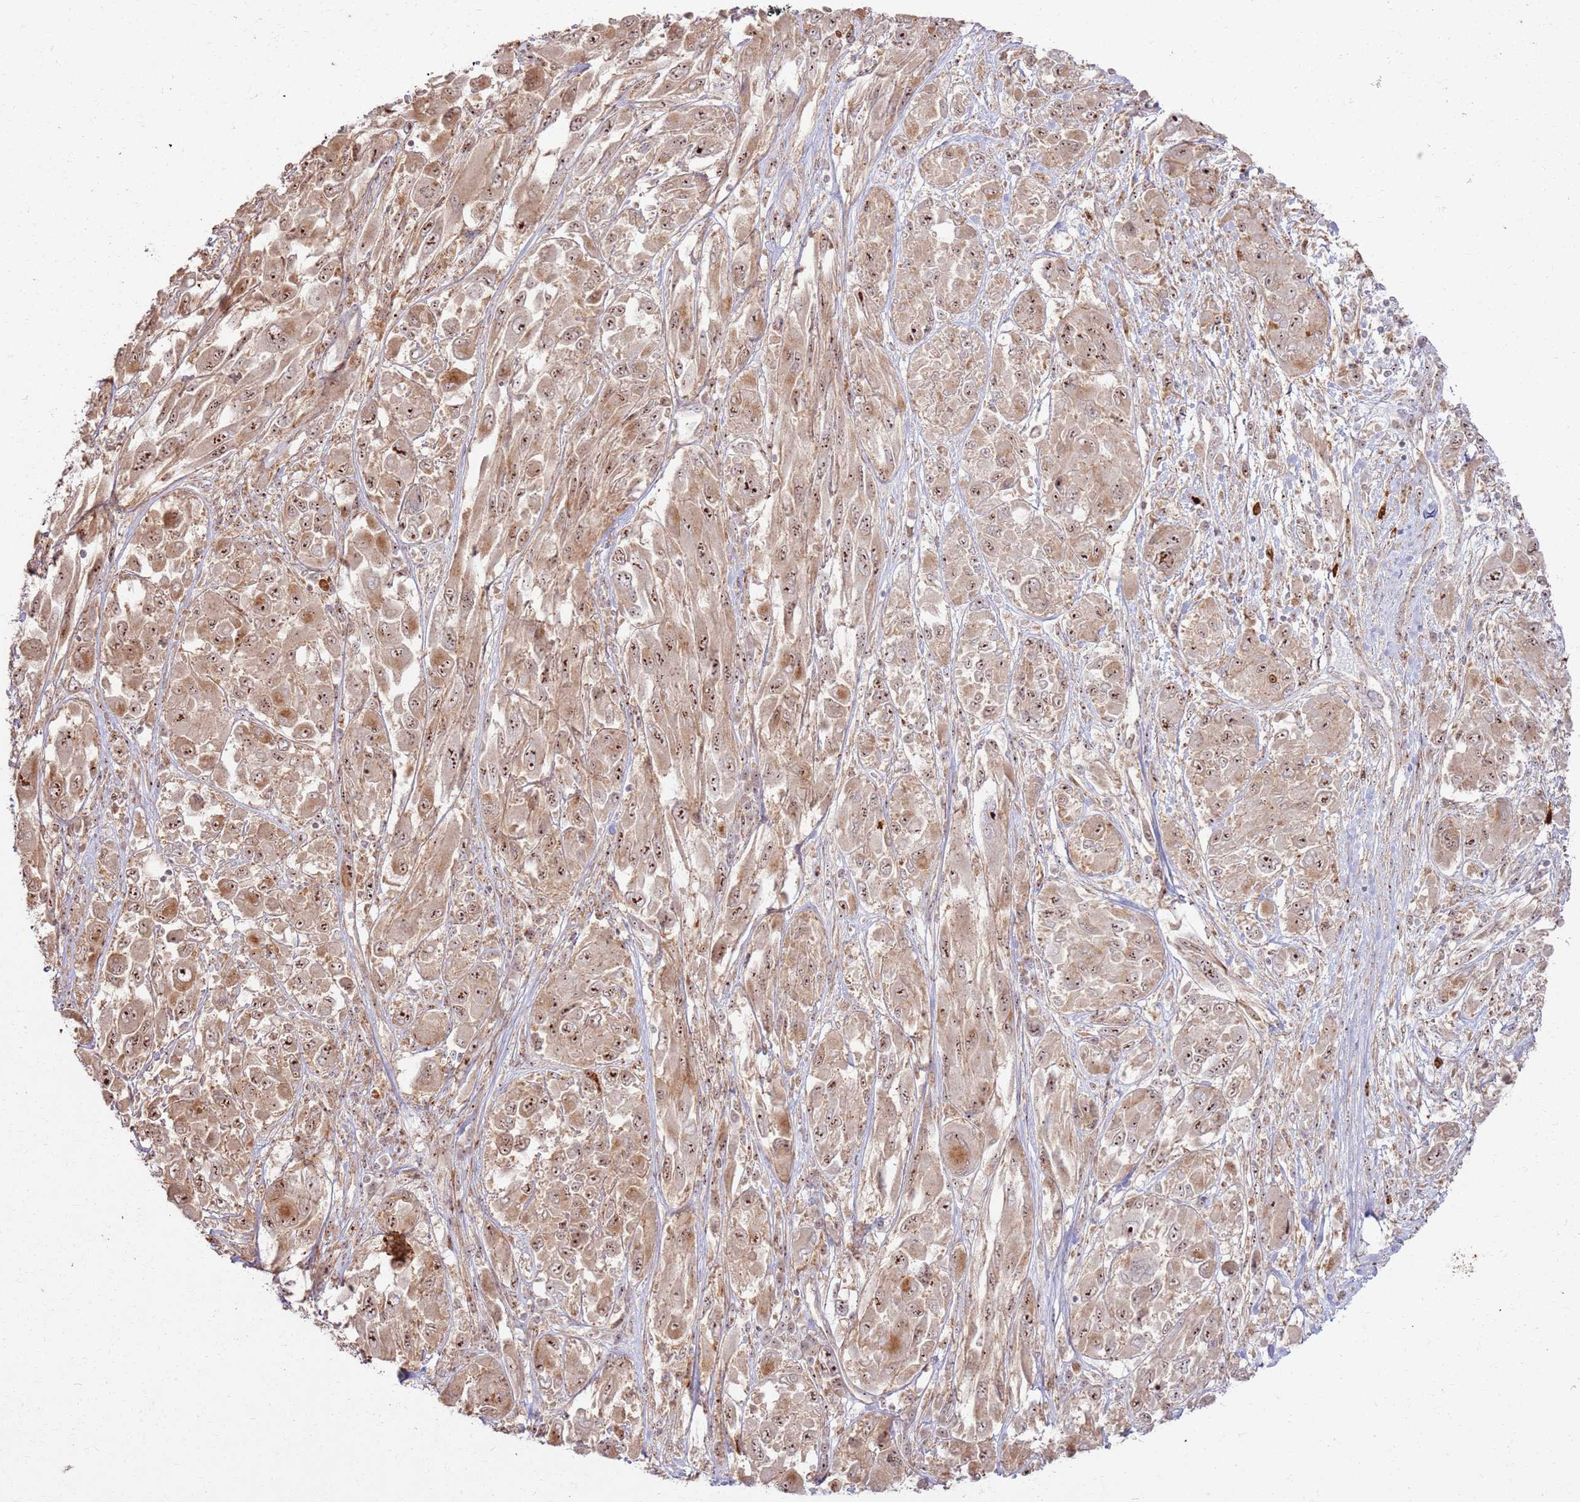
{"staining": {"intensity": "moderate", "quantity": ">75%", "location": "cytoplasmic/membranous,nuclear"}, "tissue": "melanoma", "cell_type": "Tumor cells", "image_type": "cancer", "snomed": [{"axis": "morphology", "description": "Malignant melanoma, NOS"}, {"axis": "topography", "description": "Skin"}], "caption": "The photomicrograph displays a brown stain indicating the presence of a protein in the cytoplasmic/membranous and nuclear of tumor cells in melanoma.", "gene": "CNPY1", "patient": {"sex": "female", "age": 91}}